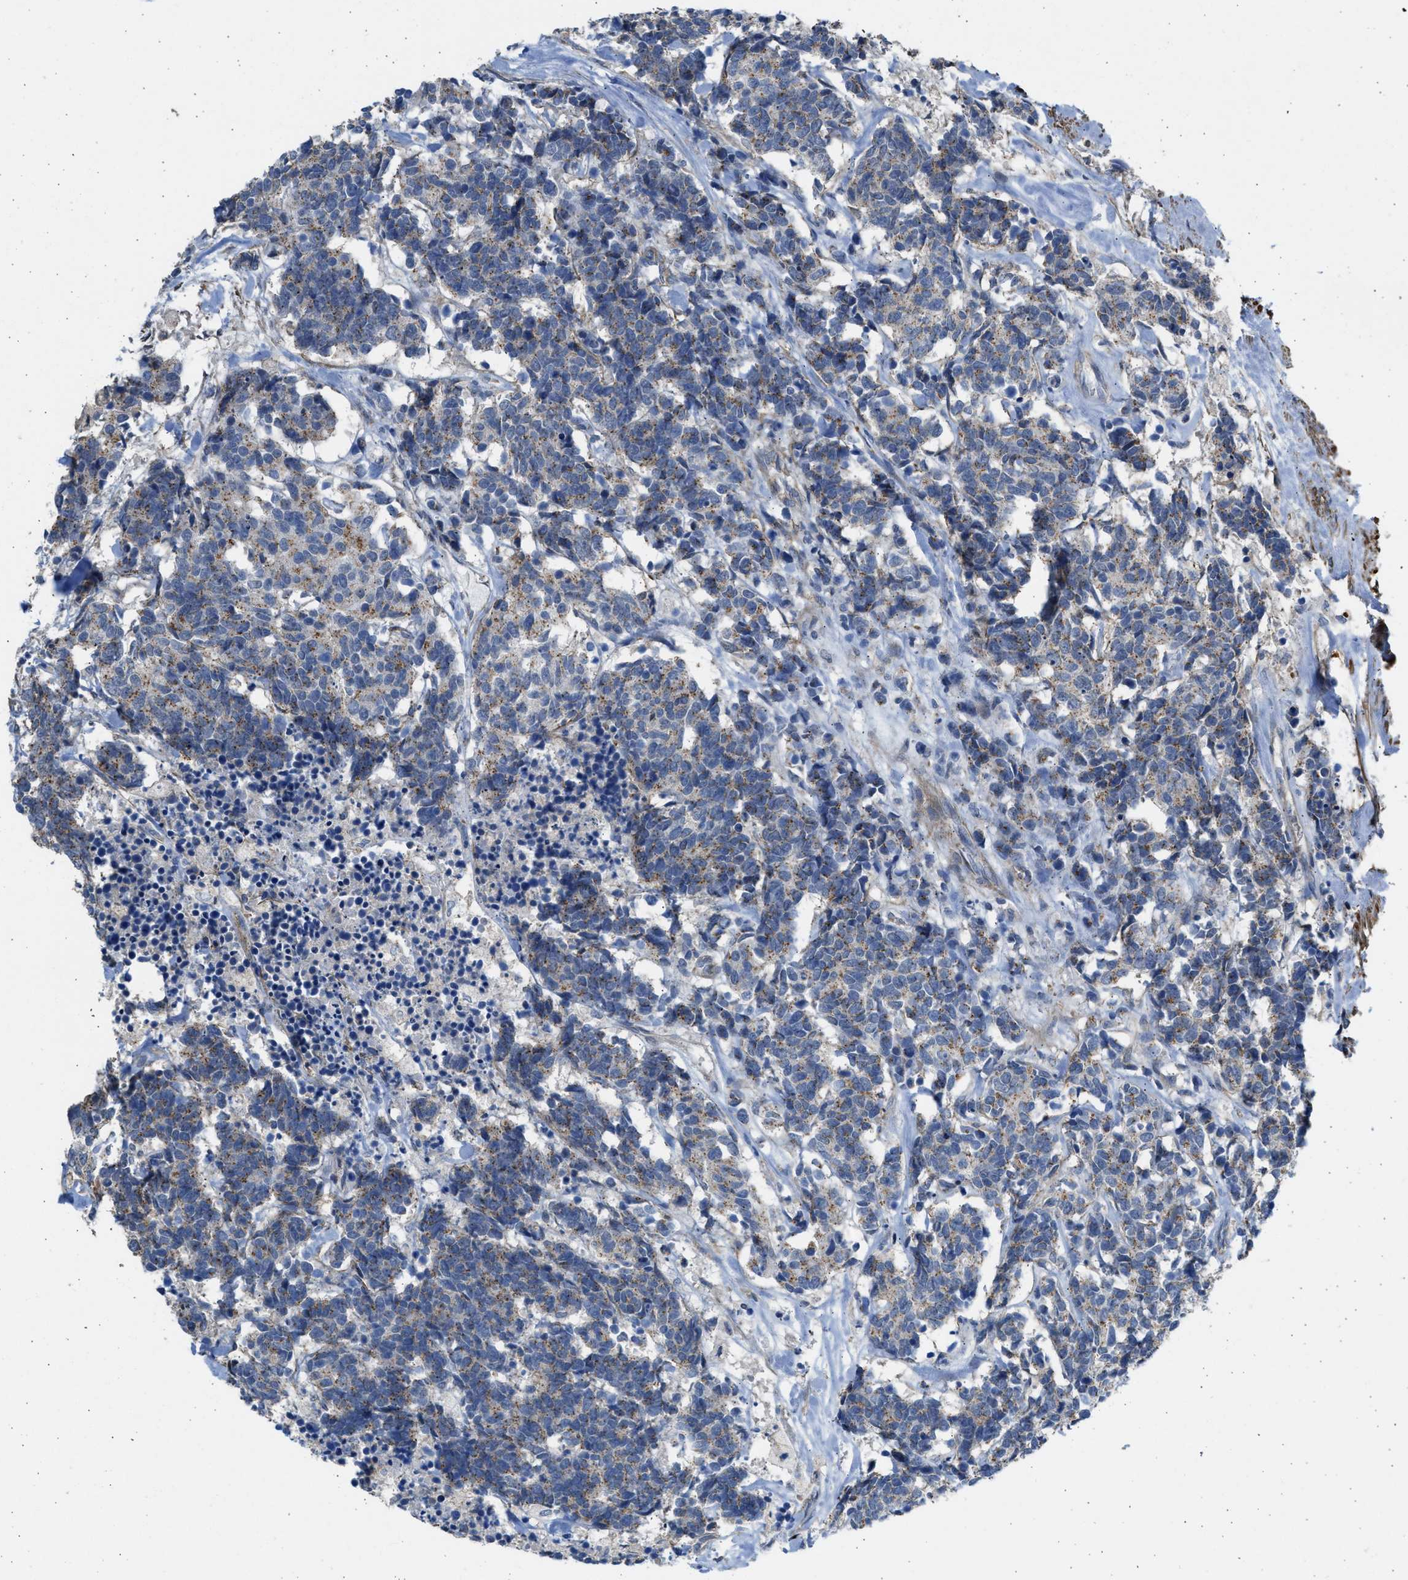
{"staining": {"intensity": "weak", "quantity": ">75%", "location": "cytoplasmic/membranous"}, "tissue": "carcinoid", "cell_type": "Tumor cells", "image_type": "cancer", "snomed": [{"axis": "morphology", "description": "Carcinoma, NOS"}, {"axis": "morphology", "description": "Carcinoid, malignant, NOS"}, {"axis": "topography", "description": "Urinary bladder"}], "caption": "Immunohistochemistry histopathology image of human carcinoid stained for a protein (brown), which shows low levels of weak cytoplasmic/membranous positivity in approximately >75% of tumor cells.", "gene": "PCNX3", "patient": {"sex": "male", "age": 57}}